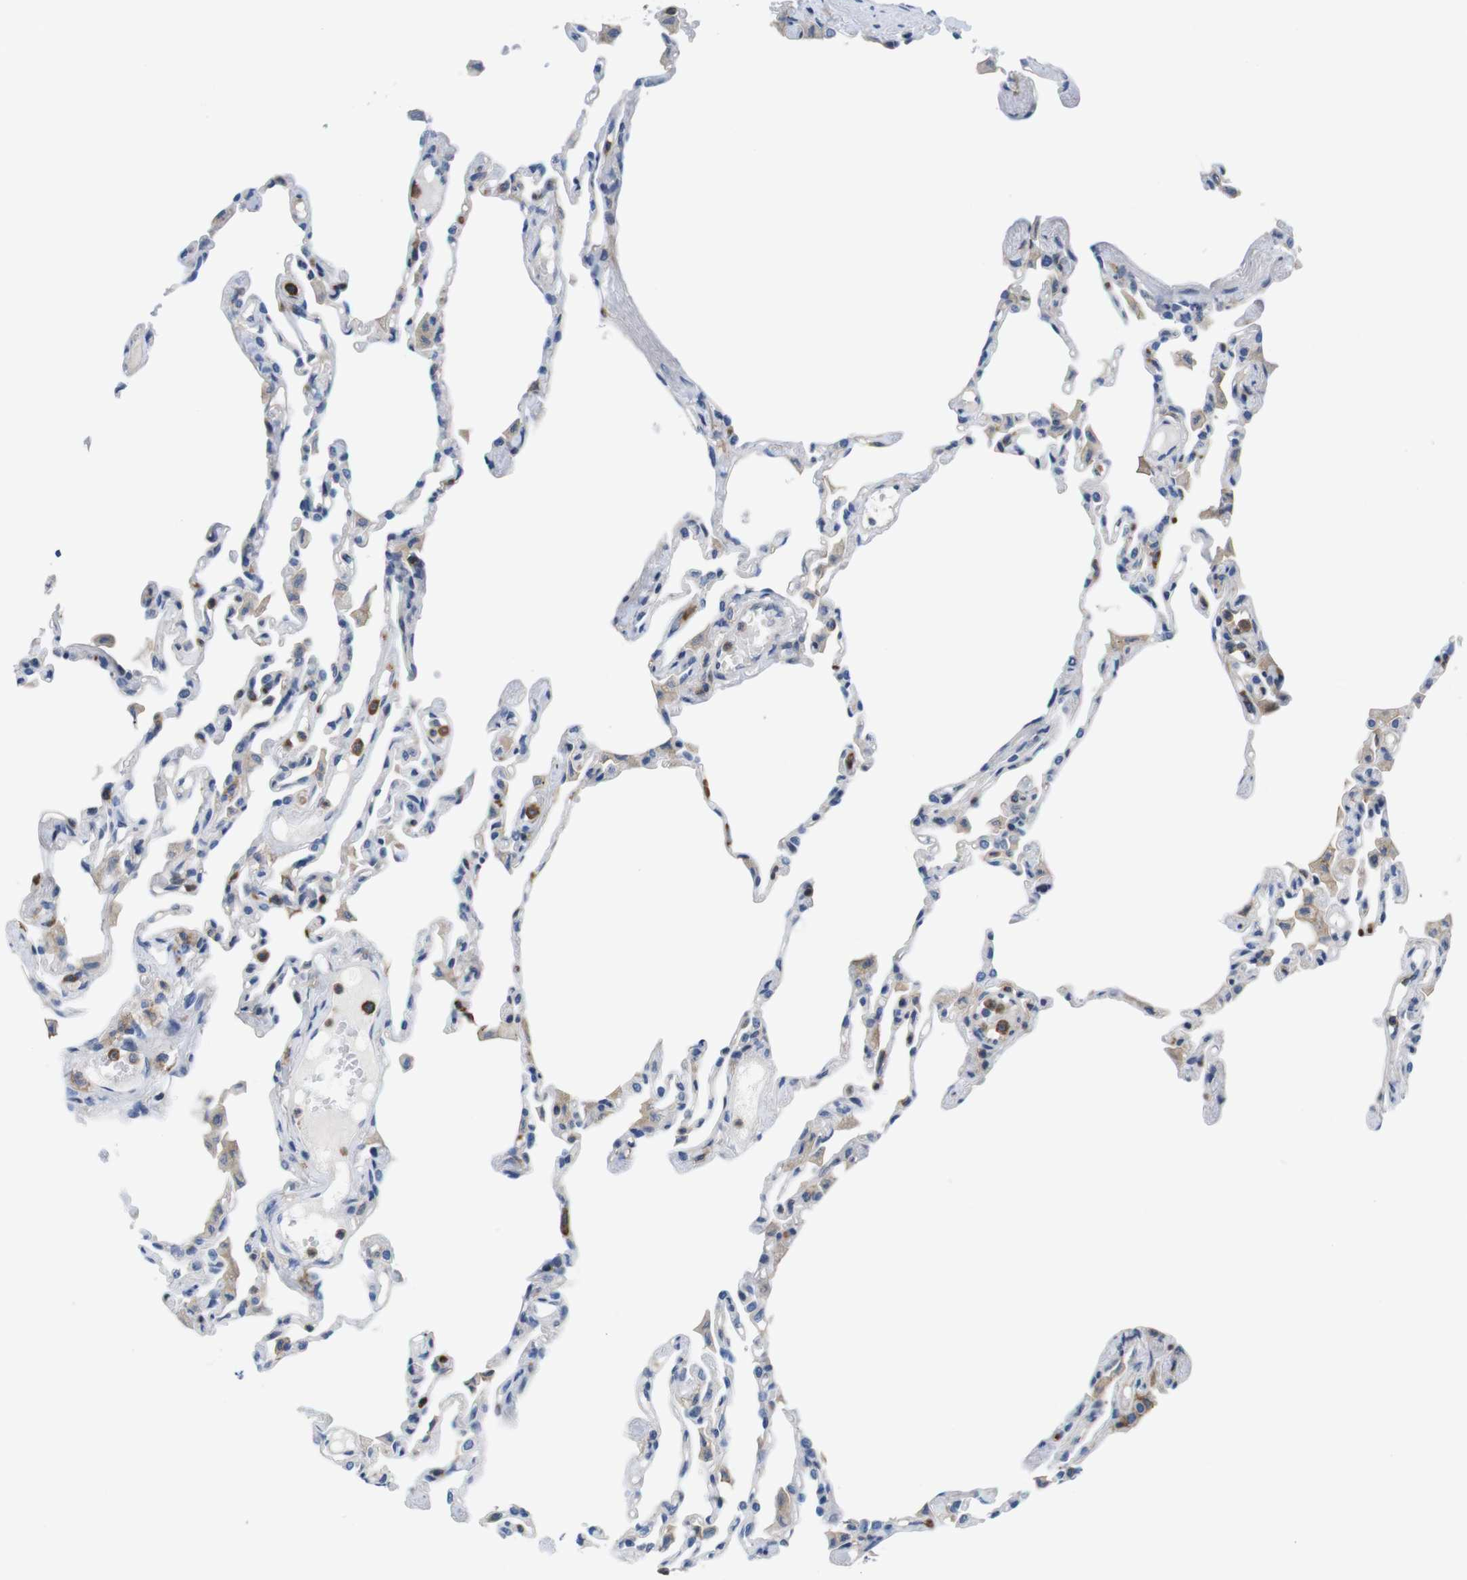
{"staining": {"intensity": "moderate", "quantity": "<25%", "location": "cytoplasmic/membranous"}, "tissue": "lung", "cell_type": "Alveolar cells", "image_type": "normal", "snomed": [{"axis": "morphology", "description": "Normal tissue, NOS"}, {"axis": "topography", "description": "Lung"}], "caption": "The immunohistochemical stain highlights moderate cytoplasmic/membranous positivity in alveolar cells of normal lung.", "gene": "CD300C", "patient": {"sex": "female", "age": 49}}